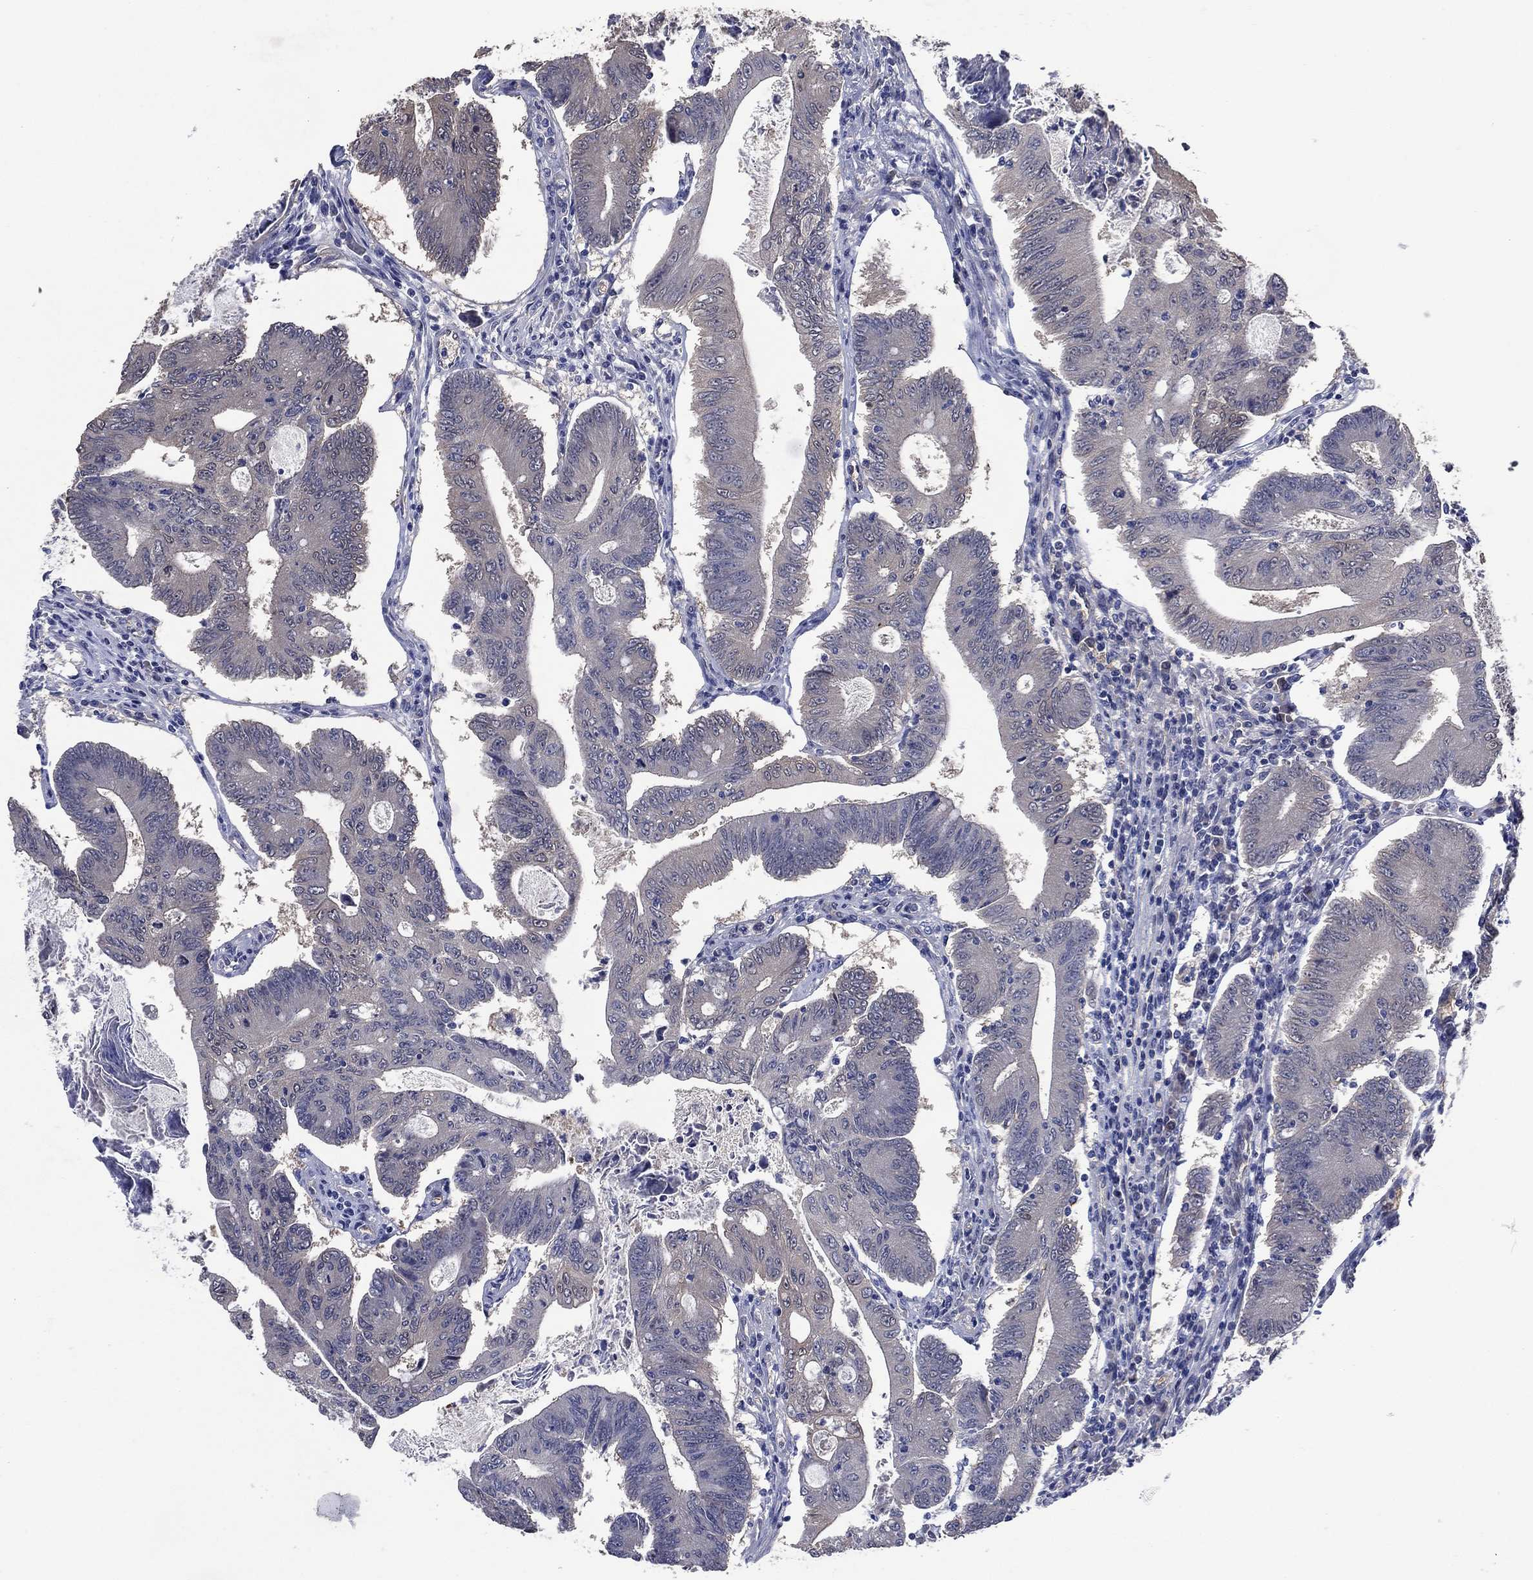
{"staining": {"intensity": "negative", "quantity": "none", "location": "none"}, "tissue": "colorectal cancer", "cell_type": "Tumor cells", "image_type": "cancer", "snomed": [{"axis": "morphology", "description": "Adenocarcinoma, NOS"}, {"axis": "topography", "description": "Colon"}], "caption": "Image shows no protein positivity in tumor cells of adenocarcinoma (colorectal) tissue. (DAB immunohistochemistry (IHC) with hematoxylin counter stain).", "gene": "AK1", "patient": {"sex": "female", "age": 70}}